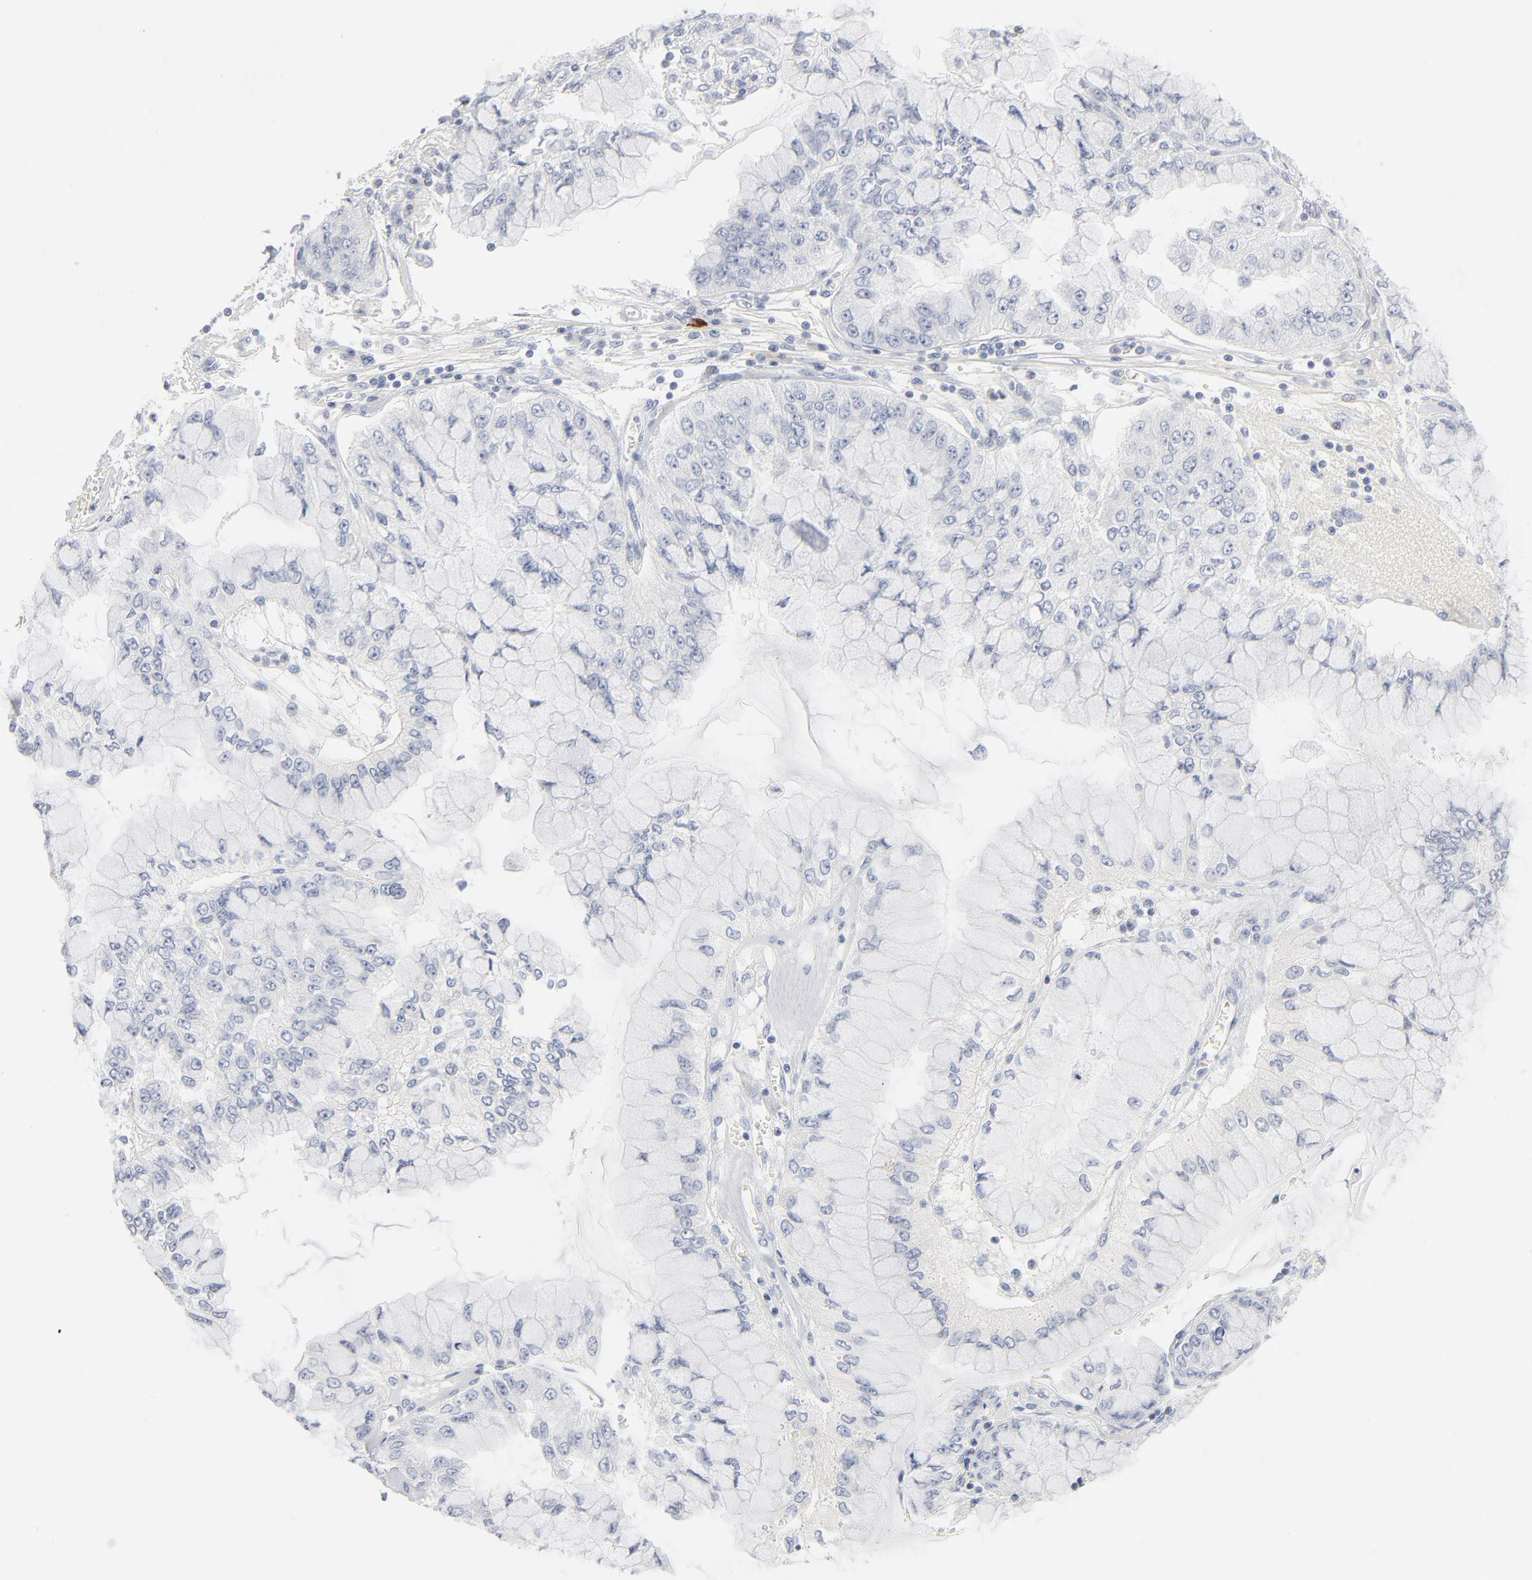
{"staining": {"intensity": "negative", "quantity": "none", "location": "none"}, "tissue": "liver cancer", "cell_type": "Tumor cells", "image_type": "cancer", "snomed": [{"axis": "morphology", "description": "Cholangiocarcinoma"}, {"axis": "topography", "description": "Liver"}], "caption": "The histopathology image demonstrates no staining of tumor cells in liver cancer (cholangiocarcinoma).", "gene": "PTK2B", "patient": {"sex": "female", "age": 79}}